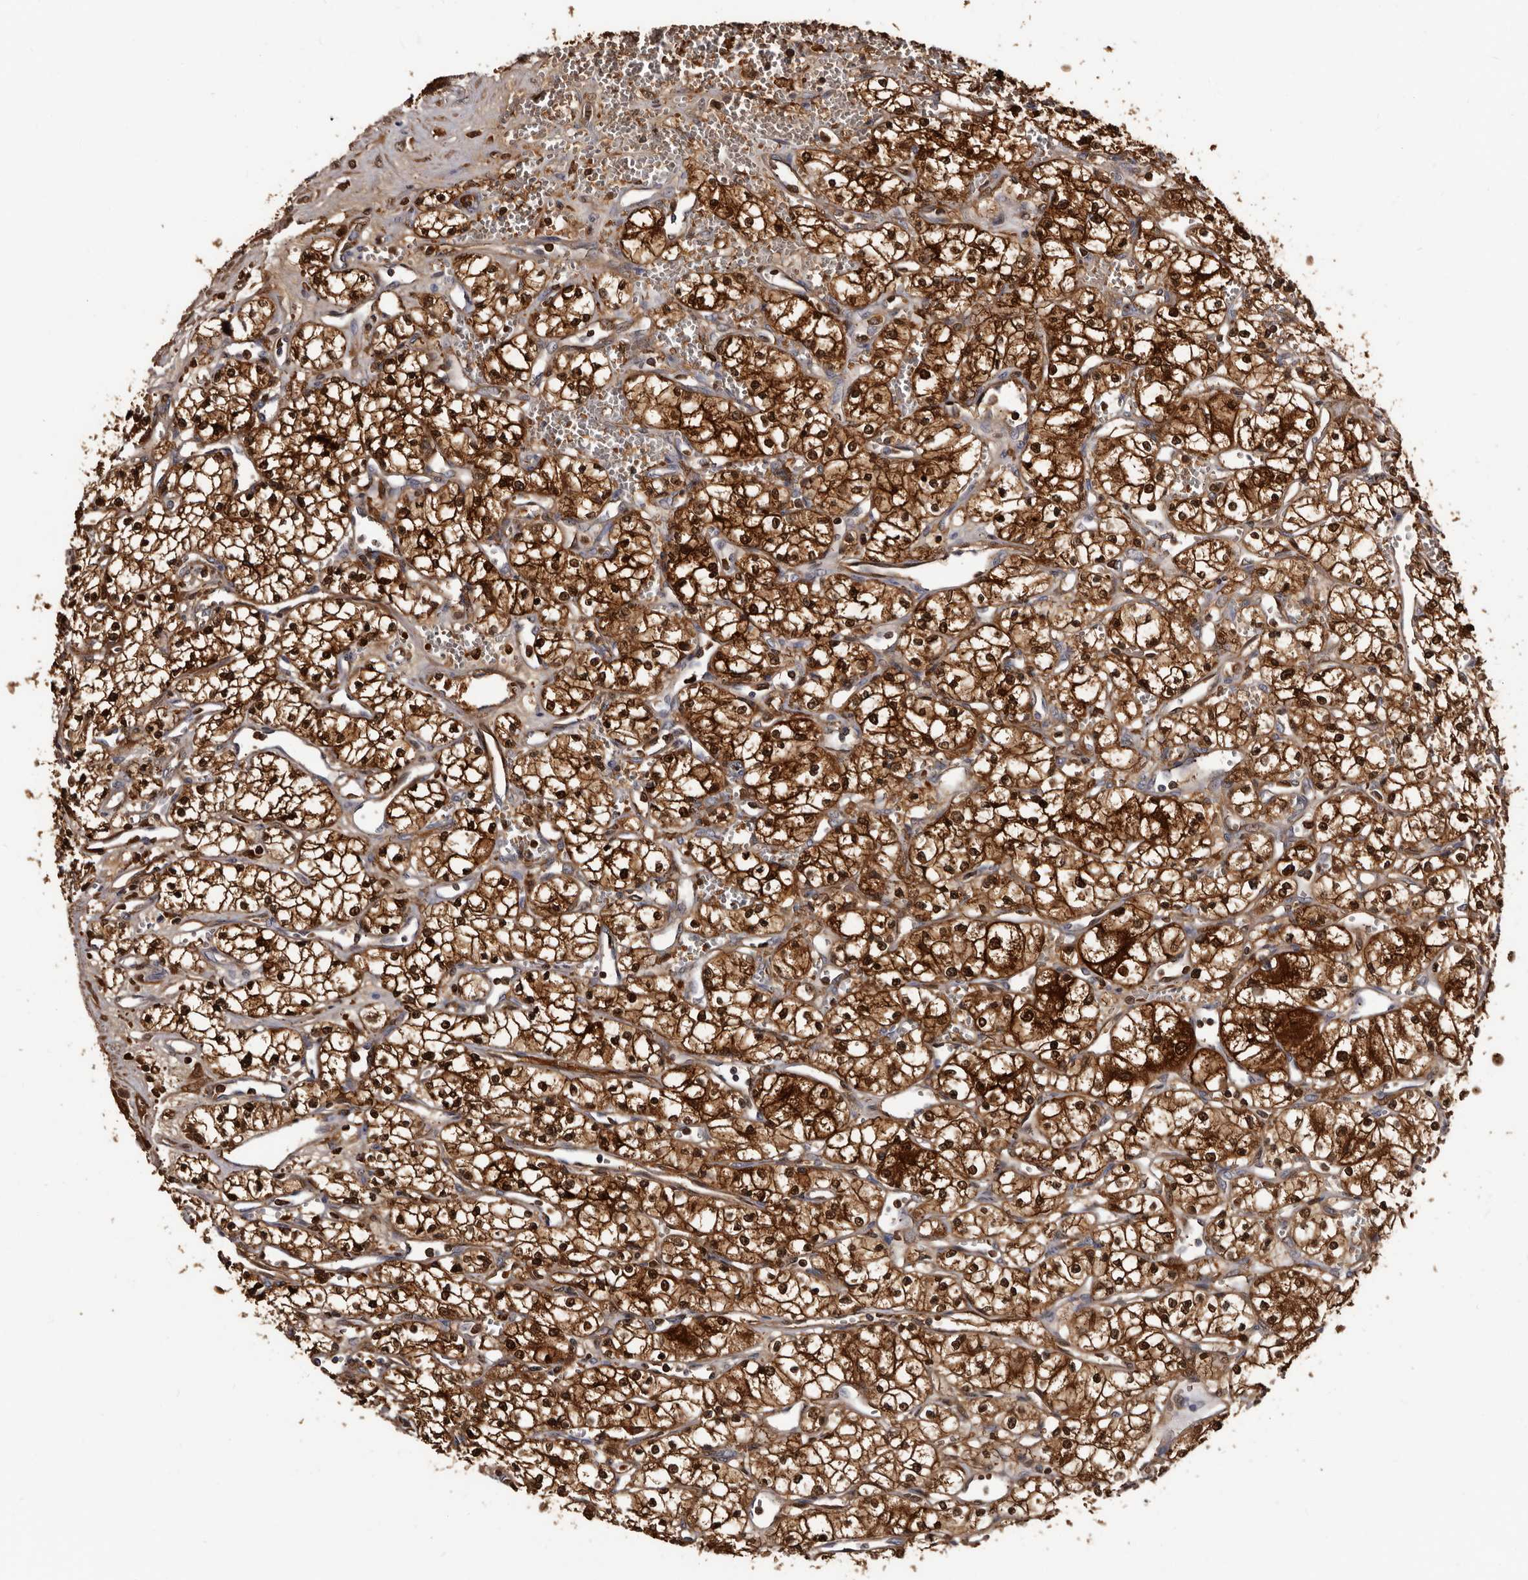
{"staining": {"intensity": "strong", "quantity": ">75%", "location": "cytoplasmic/membranous,nuclear"}, "tissue": "renal cancer", "cell_type": "Tumor cells", "image_type": "cancer", "snomed": [{"axis": "morphology", "description": "Adenocarcinoma, NOS"}, {"axis": "topography", "description": "Kidney"}], "caption": "IHC micrograph of neoplastic tissue: human renal cancer stained using immunohistochemistry shows high levels of strong protein expression localized specifically in the cytoplasmic/membranous and nuclear of tumor cells, appearing as a cytoplasmic/membranous and nuclear brown color.", "gene": "DNPH1", "patient": {"sex": "male", "age": 59}}